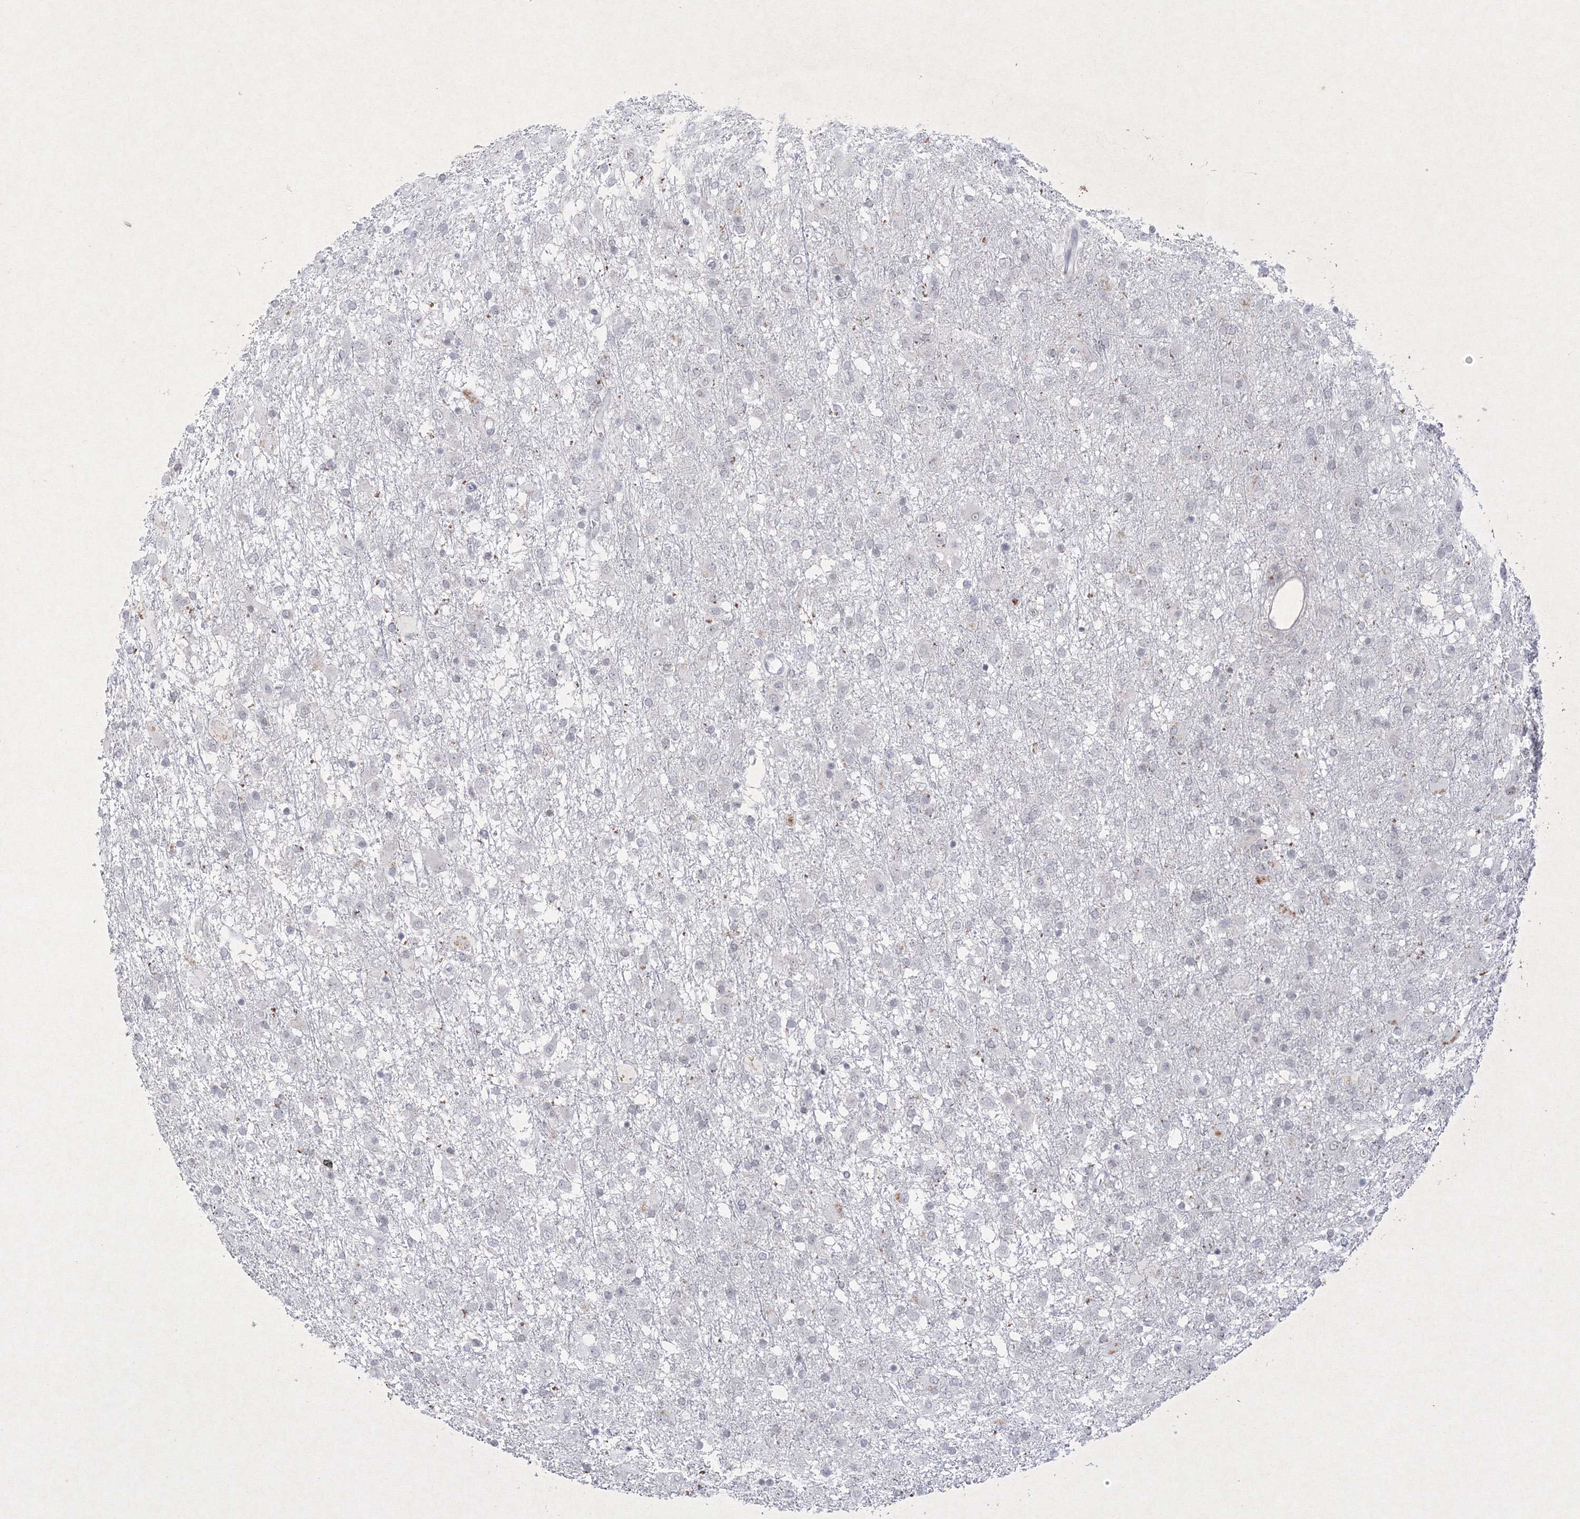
{"staining": {"intensity": "negative", "quantity": "none", "location": "none"}, "tissue": "glioma", "cell_type": "Tumor cells", "image_type": "cancer", "snomed": [{"axis": "morphology", "description": "Glioma, malignant, Low grade"}, {"axis": "topography", "description": "Brain"}], "caption": "High power microscopy micrograph of an immunohistochemistry histopathology image of glioma, revealing no significant positivity in tumor cells.", "gene": "NXPE3", "patient": {"sex": "male", "age": 65}}